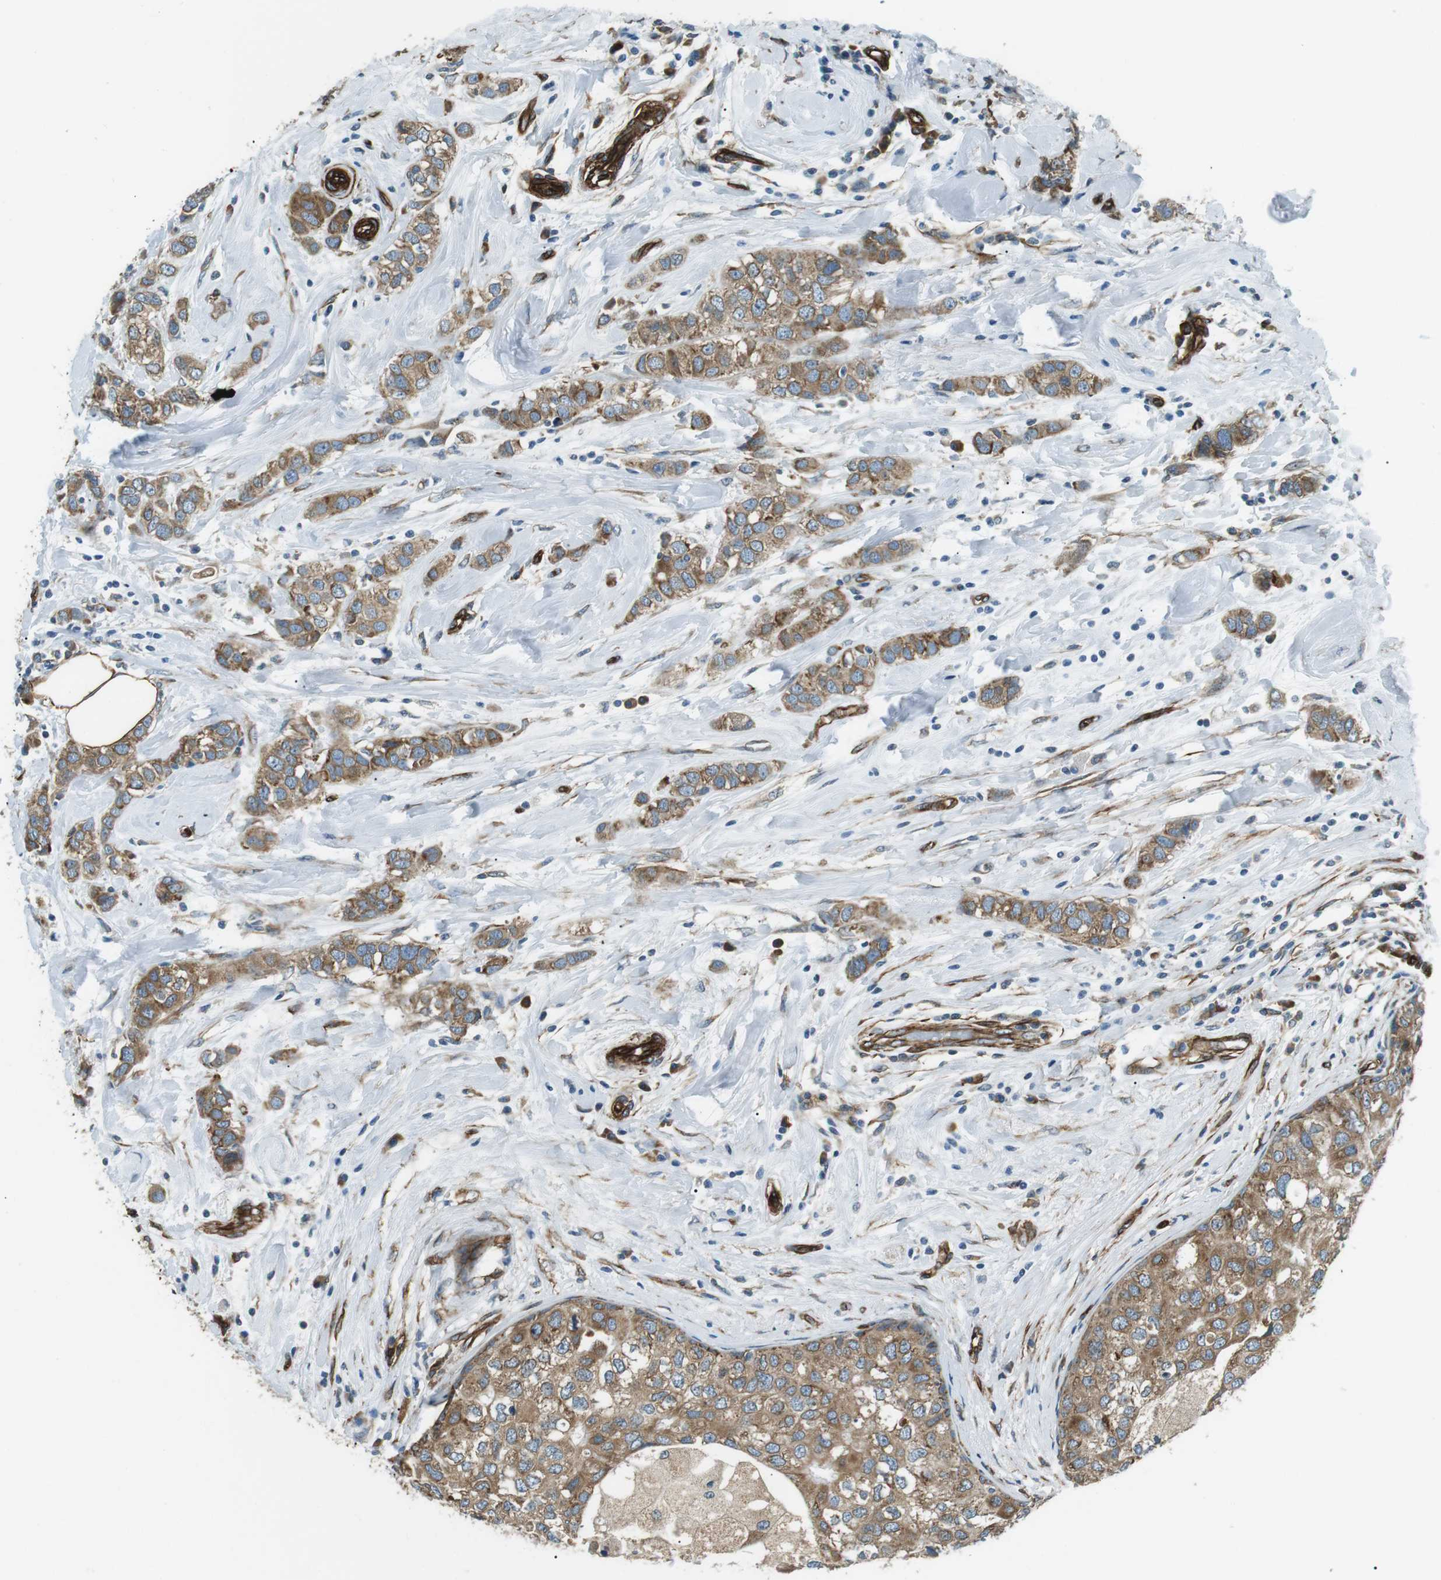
{"staining": {"intensity": "moderate", "quantity": ">75%", "location": "cytoplasmic/membranous"}, "tissue": "breast cancer", "cell_type": "Tumor cells", "image_type": "cancer", "snomed": [{"axis": "morphology", "description": "Duct carcinoma"}, {"axis": "topography", "description": "Breast"}], "caption": "High-power microscopy captured an IHC photomicrograph of breast cancer (invasive ductal carcinoma), revealing moderate cytoplasmic/membranous positivity in about >75% of tumor cells. The protein is shown in brown color, while the nuclei are stained blue.", "gene": "ODR4", "patient": {"sex": "female", "age": 50}}